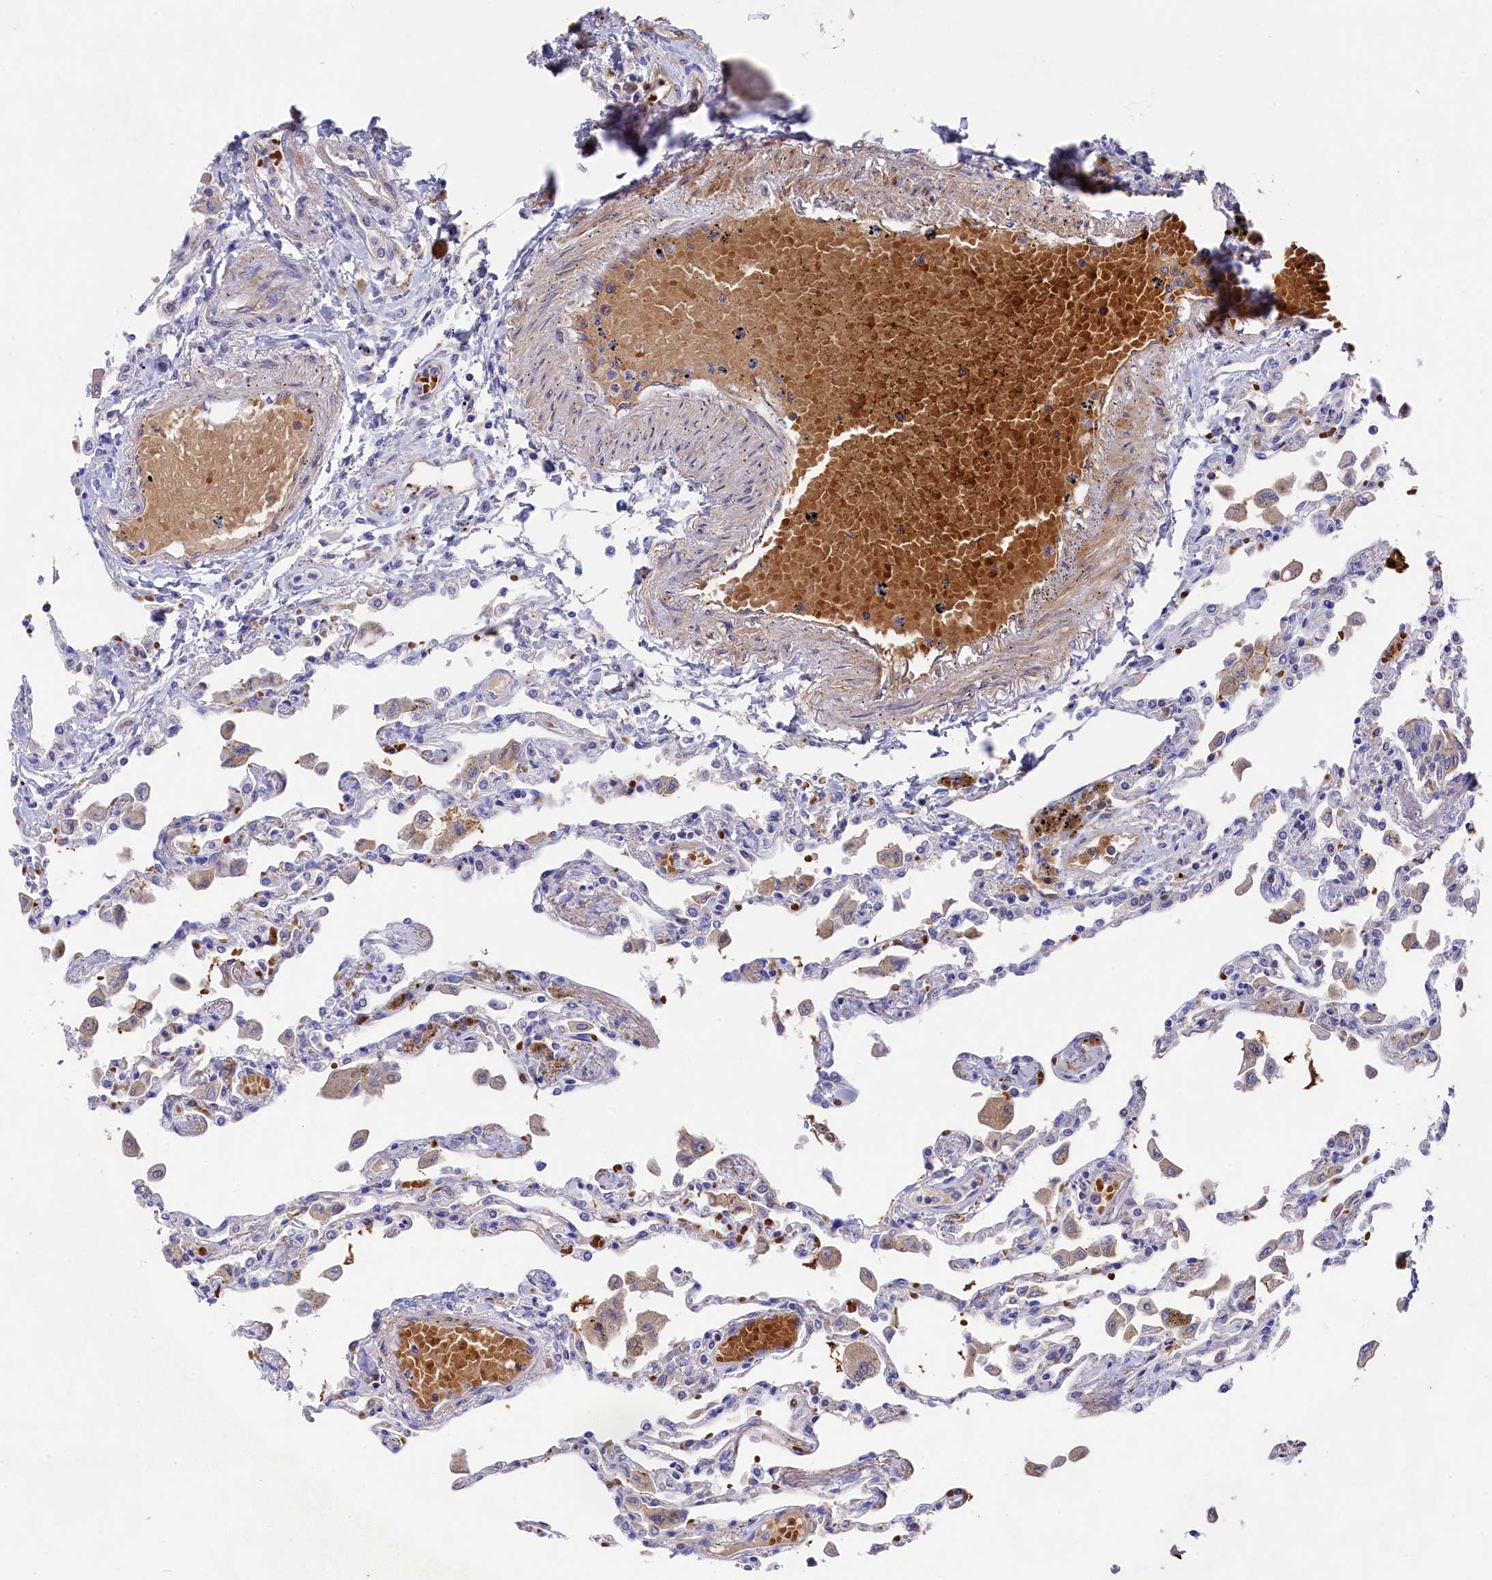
{"staining": {"intensity": "moderate", "quantity": "<25%", "location": "cytoplasmic/membranous"}, "tissue": "lung", "cell_type": "Alveolar cells", "image_type": "normal", "snomed": [{"axis": "morphology", "description": "Normal tissue, NOS"}, {"axis": "topography", "description": "Bronchus"}, {"axis": "topography", "description": "Lung"}], "caption": "Protein staining reveals moderate cytoplasmic/membranous expression in about <25% of alveolar cells in unremarkable lung. (DAB = brown stain, brightfield microscopy at high magnification).", "gene": "LHFPL4", "patient": {"sex": "female", "age": 49}}